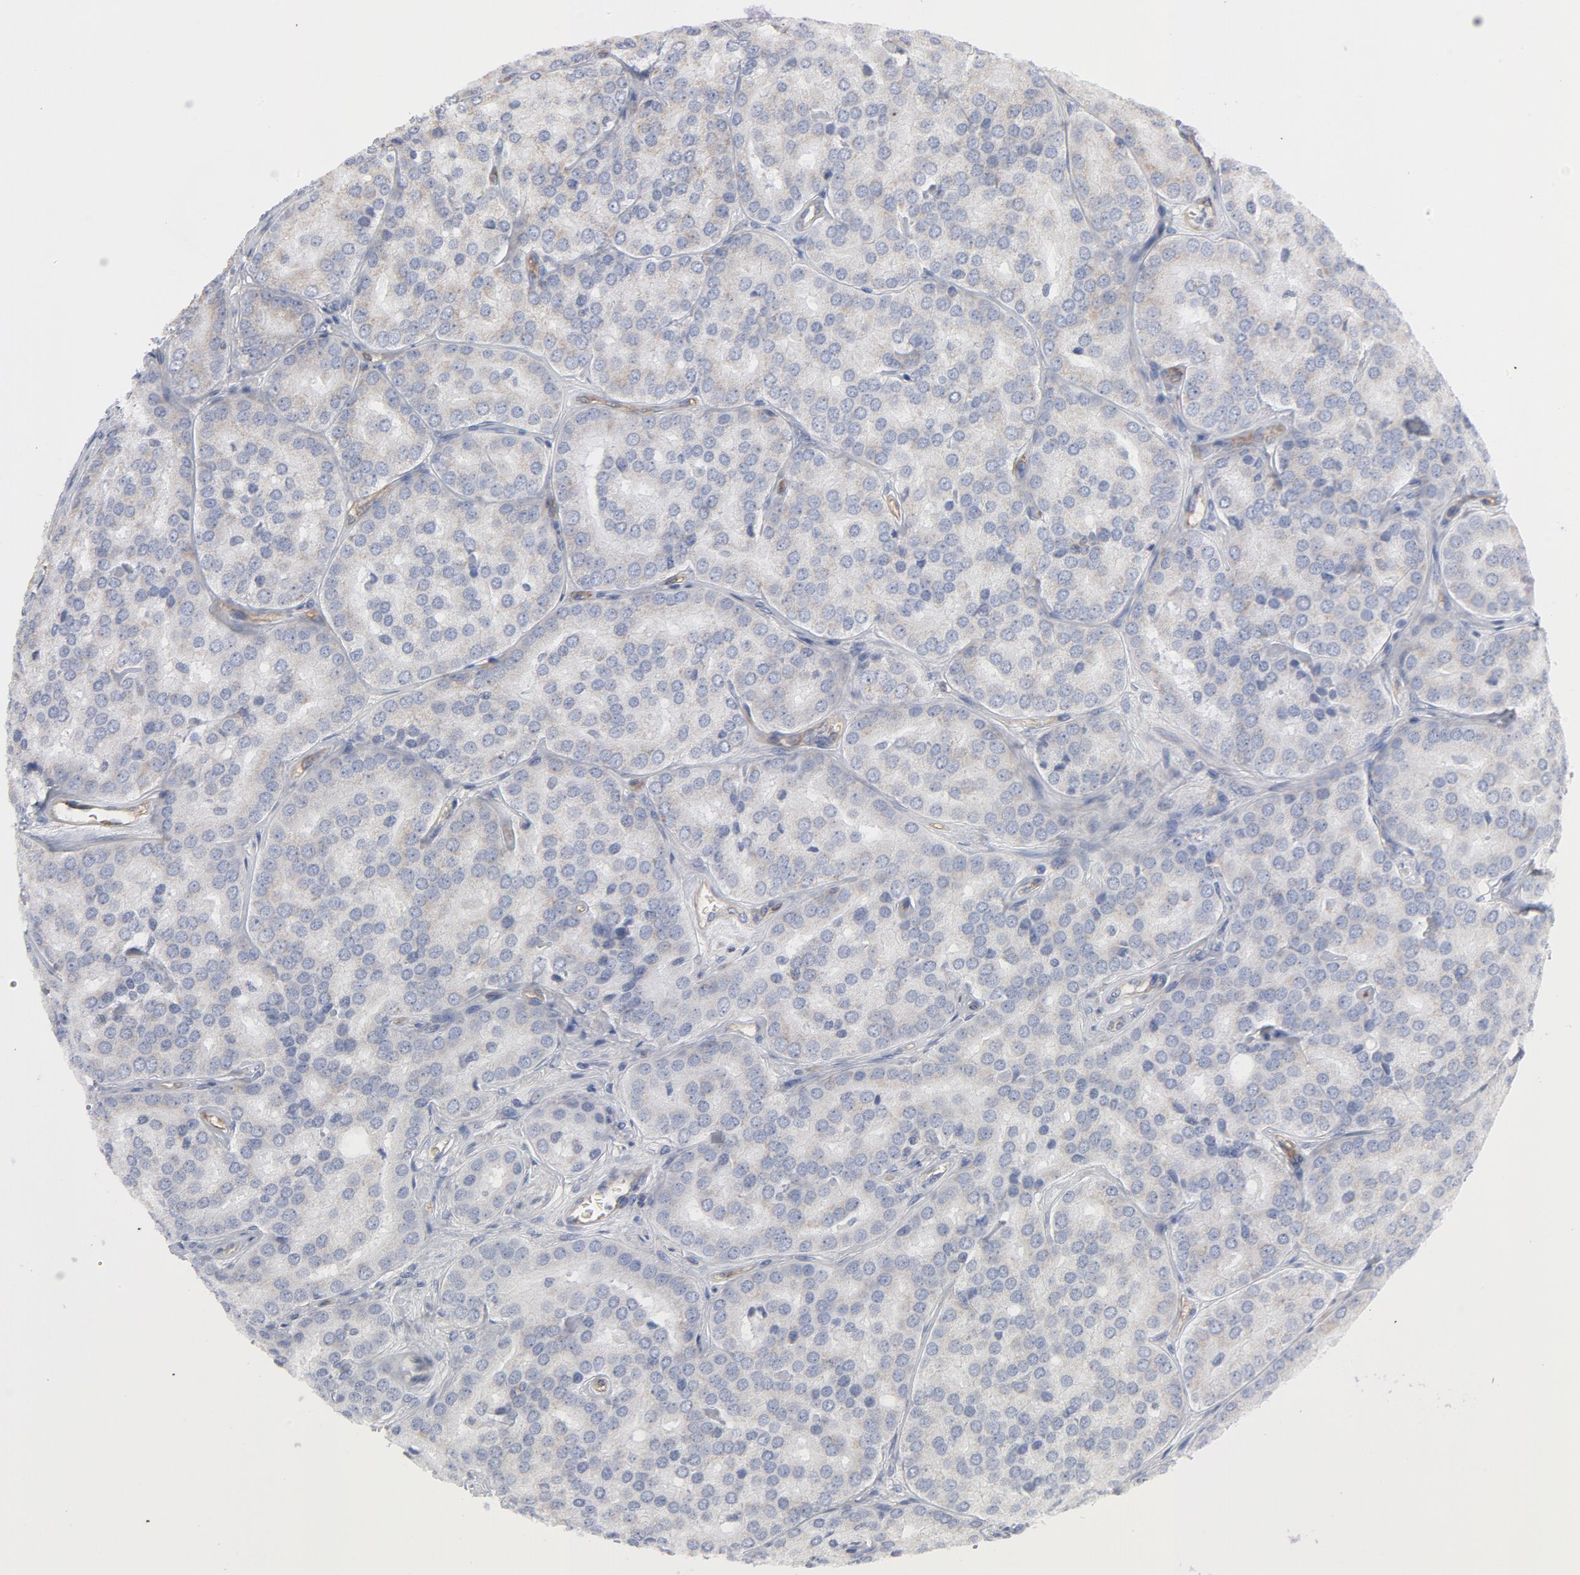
{"staining": {"intensity": "weak", "quantity": "25%-75%", "location": "cytoplasmic/membranous"}, "tissue": "prostate cancer", "cell_type": "Tumor cells", "image_type": "cancer", "snomed": [{"axis": "morphology", "description": "Adenocarcinoma, High grade"}, {"axis": "topography", "description": "Prostate"}], "caption": "This is a photomicrograph of immunohistochemistry staining of prostate cancer, which shows weak expression in the cytoplasmic/membranous of tumor cells.", "gene": "OXA1L", "patient": {"sex": "male", "age": 64}}